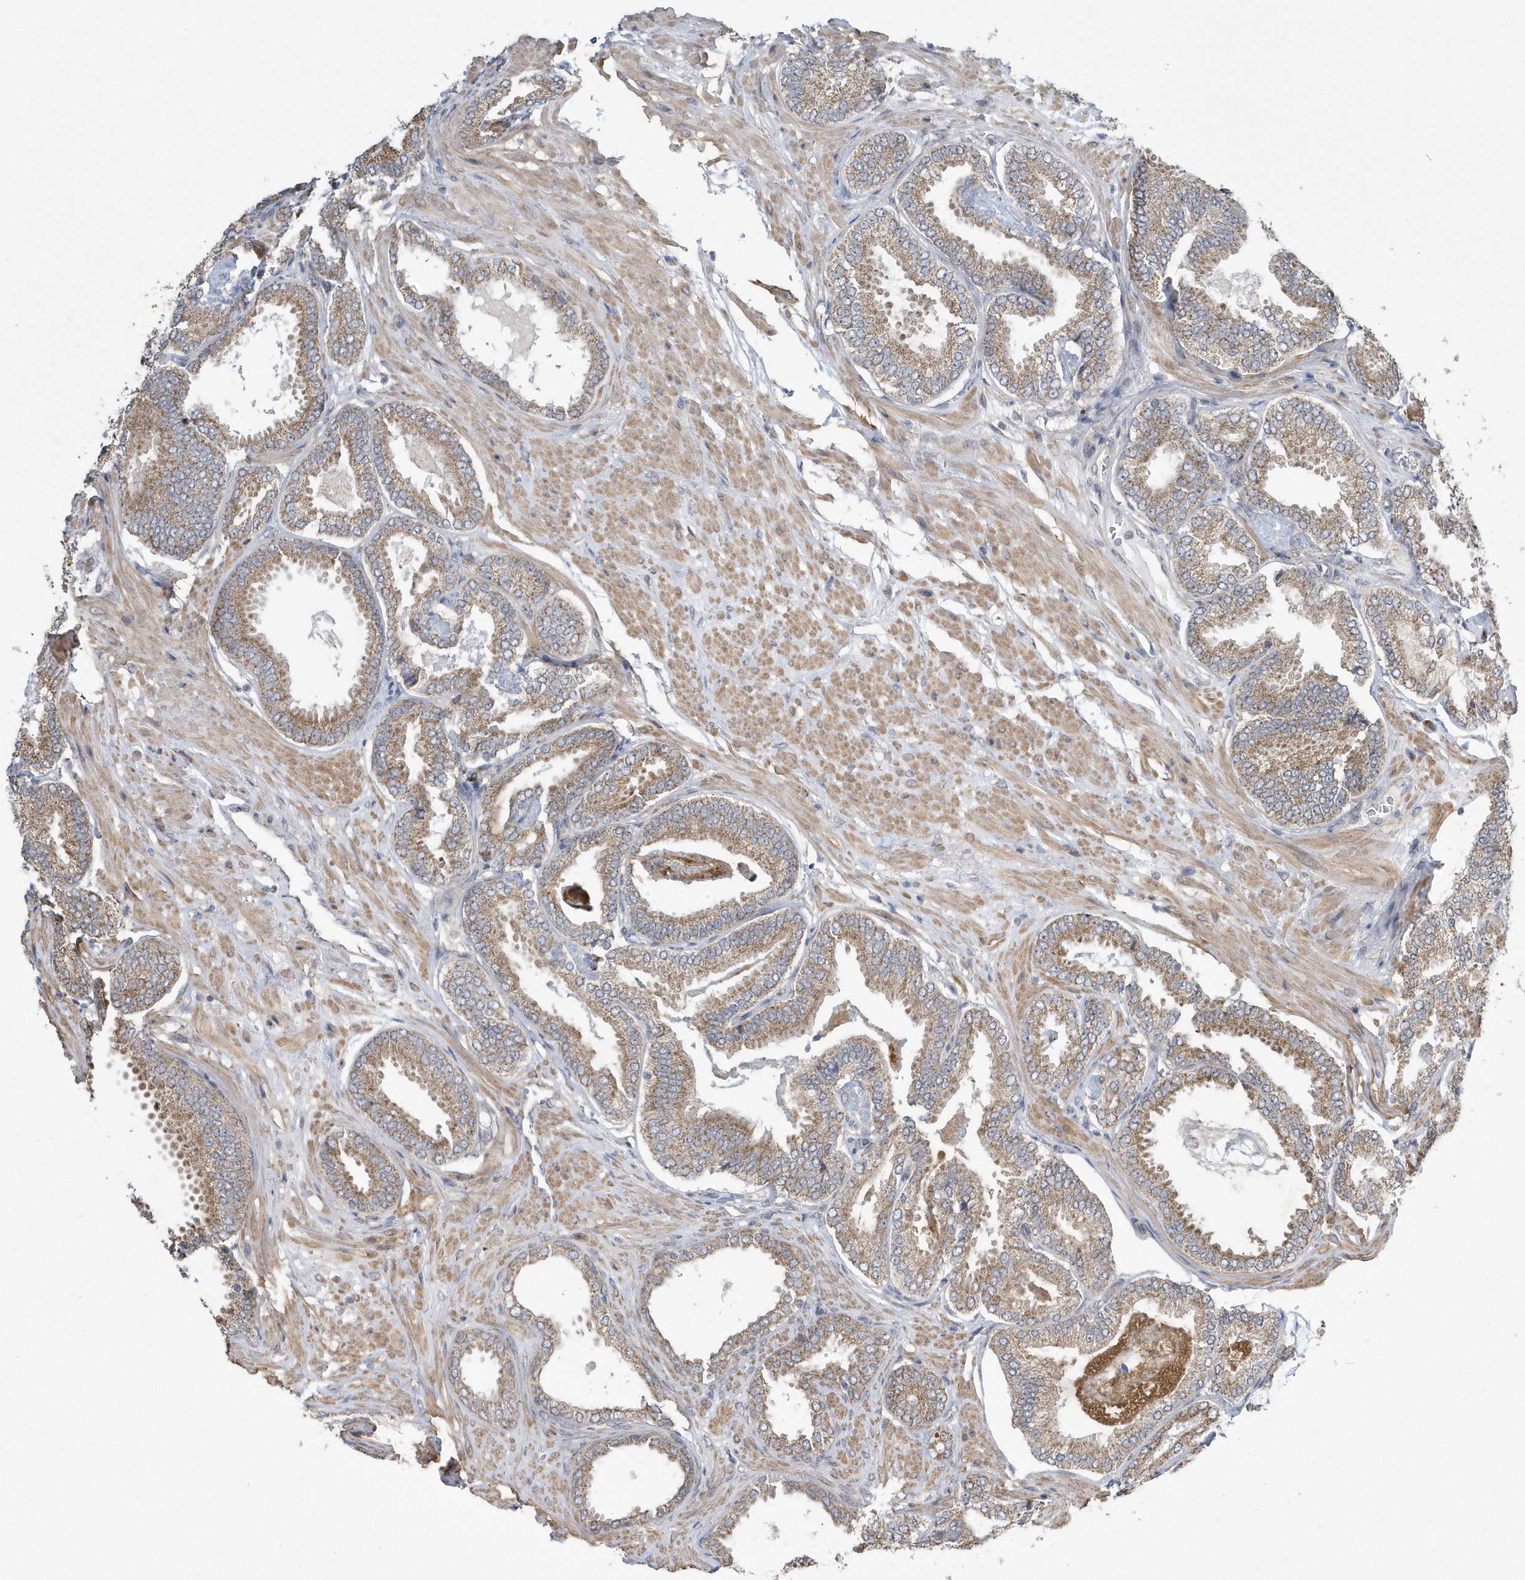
{"staining": {"intensity": "moderate", "quantity": ">75%", "location": "cytoplasmic/membranous"}, "tissue": "prostate cancer", "cell_type": "Tumor cells", "image_type": "cancer", "snomed": [{"axis": "morphology", "description": "Adenocarcinoma, Low grade"}, {"axis": "topography", "description": "Prostate"}], "caption": "A brown stain highlights moderate cytoplasmic/membranous expression of a protein in prostate cancer tumor cells. (DAB = brown stain, brightfield microscopy at high magnification).", "gene": "SLX9", "patient": {"sex": "male", "age": 71}}